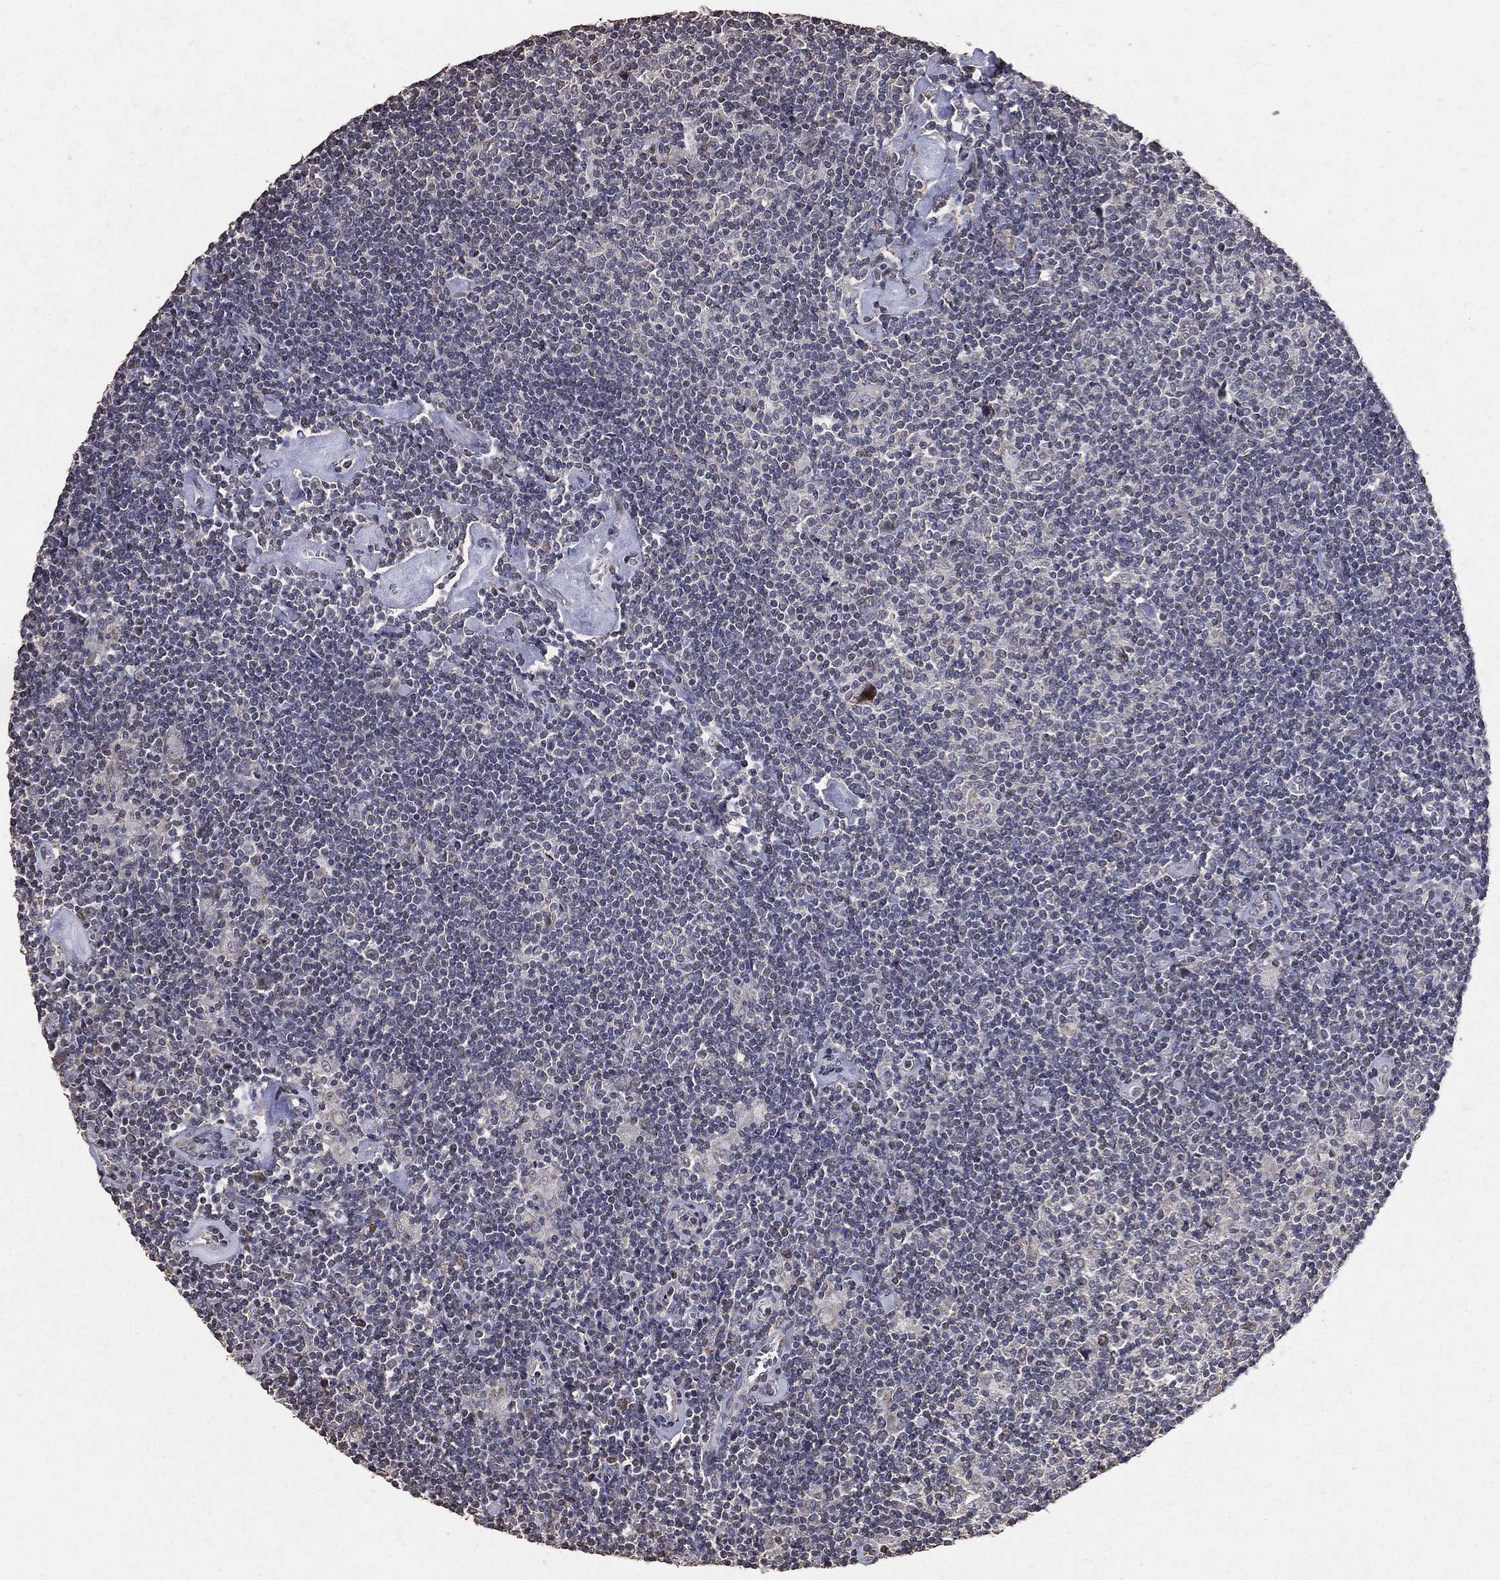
{"staining": {"intensity": "negative", "quantity": "none", "location": "none"}, "tissue": "lymphoma", "cell_type": "Tumor cells", "image_type": "cancer", "snomed": [{"axis": "morphology", "description": "Hodgkin's disease, NOS"}, {"axis": "topography", "description": "Lymph node"}], "caption": "DAB immunohistochemical staining of Hodgkin's disease displays no significant positivity in tumor cells. (DAB IHC visualized using brightfield microscopy, high magnification).", "gene": "LY6K", "patient": {"sex": "male", "age": 40}}